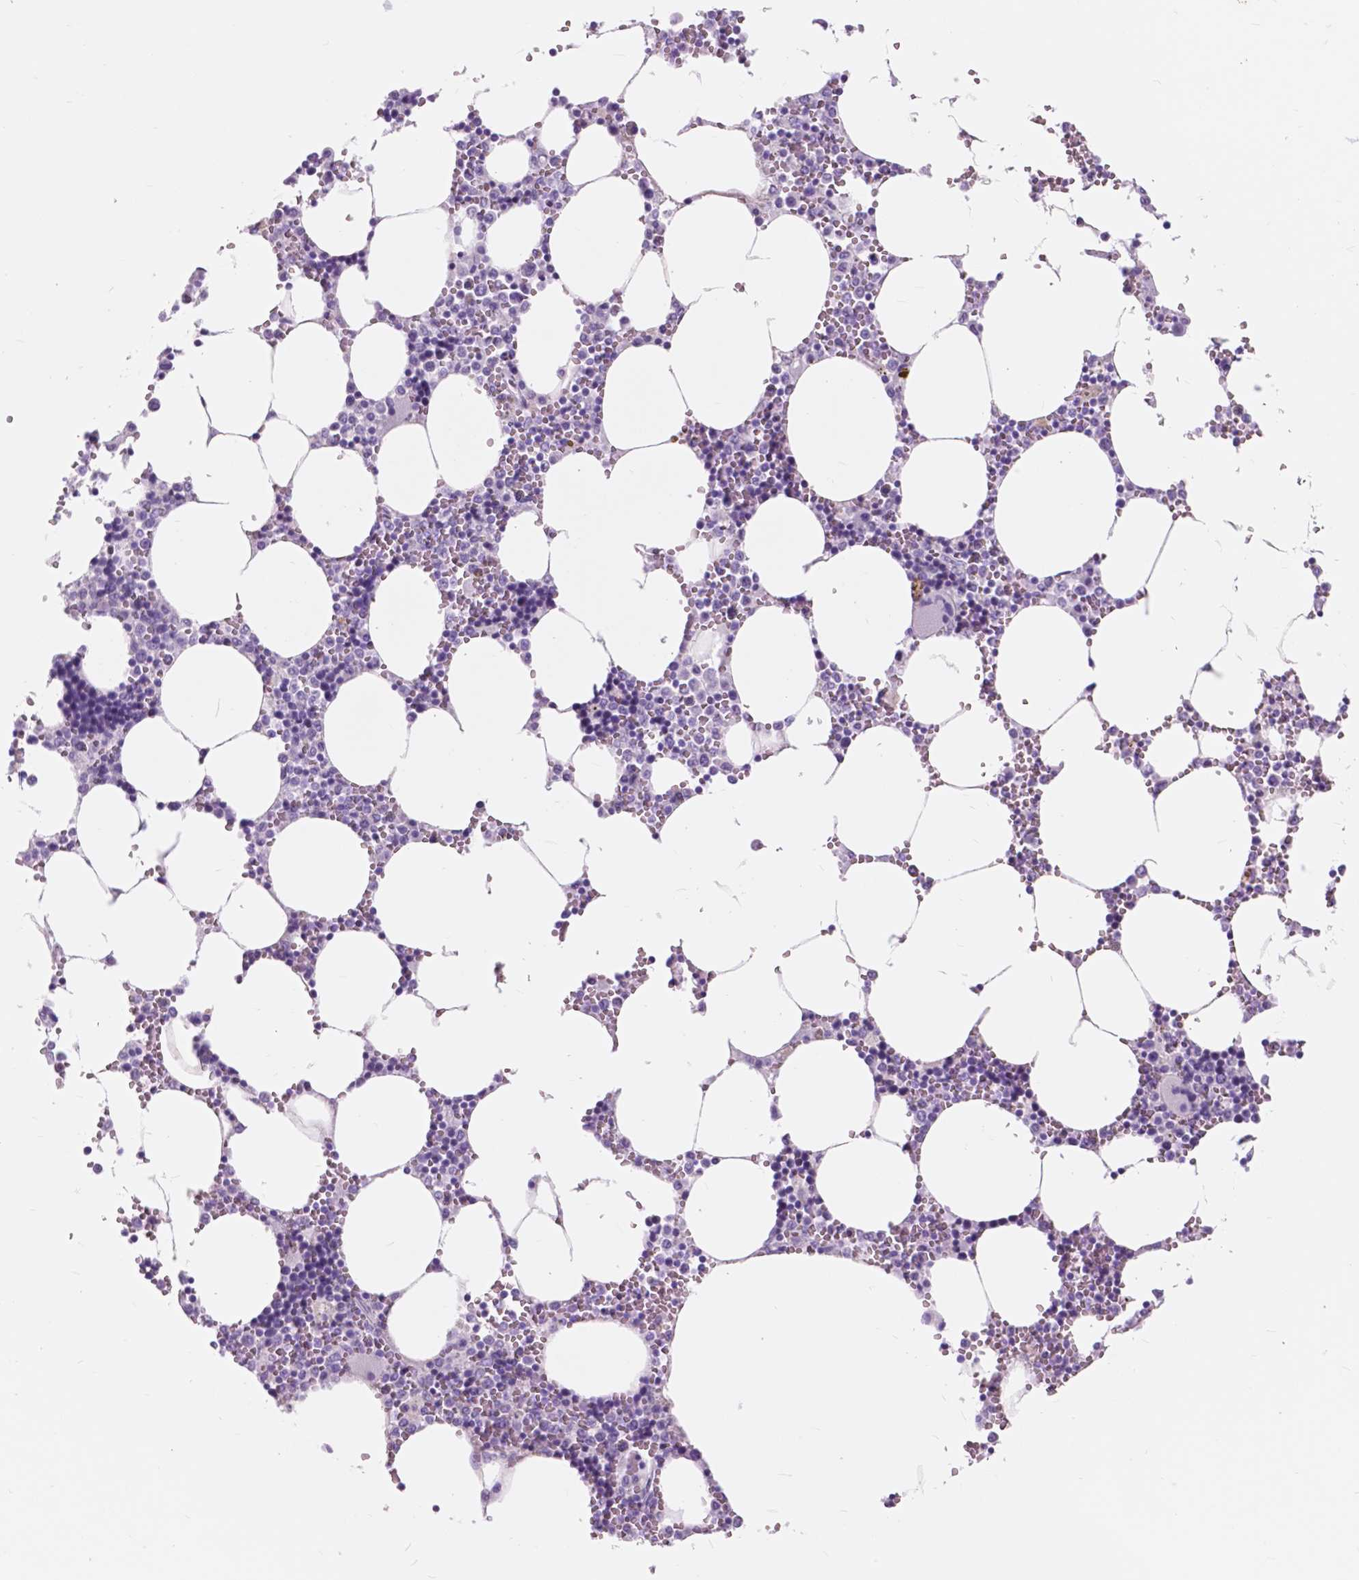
{"staining": {"intensity": "negative", "quantity": "none", "location": "none"}, "tissue": "bone marrow", "cell_type": "Hematopoietic cells", "image_type": "normal", "snomed": [{"axis": "morphology", "description": "Normal tissue, NOS"}, {"axis": "topography", "description": "Bone marrow"}], "caption": "Immunohistochemistry (IHC) of normal bone marrow reveals no staining in hematopoietic cells. The staining was performed using DAB (3,3'-diaminobenzidine) to visualize the protein expression in brown, while the nuclei were stained in blue with hematoxylin (Magnification: 20x).", "gene": "FXYD2", "patient": {"sex": "male", "age": 54}}